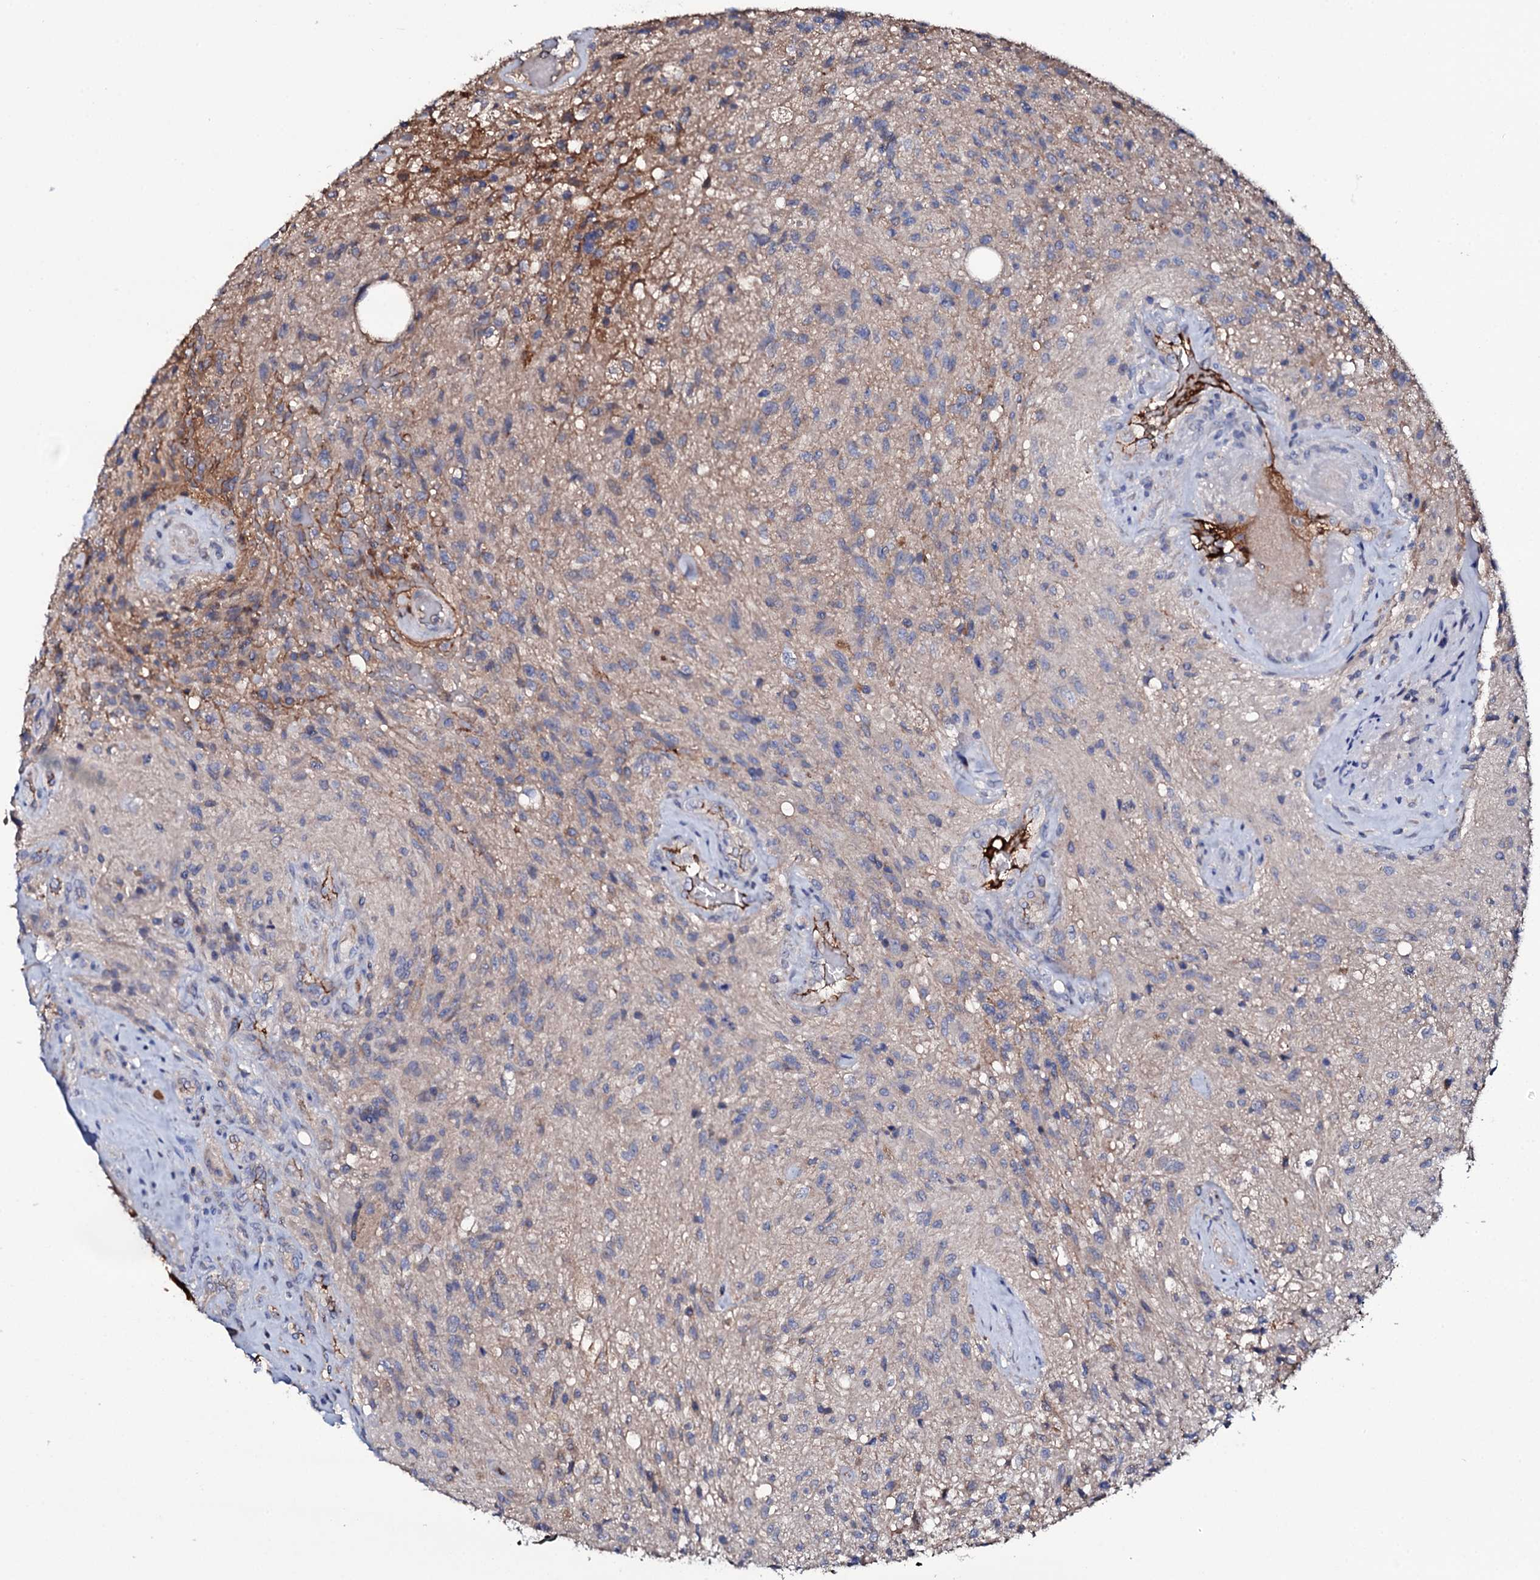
{"staining": {"intensity": "negative", "quantity": "none", "location": "none"}, "tissue": "glioma", "cell_type": "Tumor cells", "image_type": "cancer", "snomed": [{"axis": "morphology", "description": "Glioma, malignant, High grade"}, {"axis": "topography", "description": "Brain"}], "caption": "Tumor cells are negative for brown protein staining in high-grade glioma (malignant).", "gene": "TCAF2", "patient": {"sex": "male", "age": 56}}